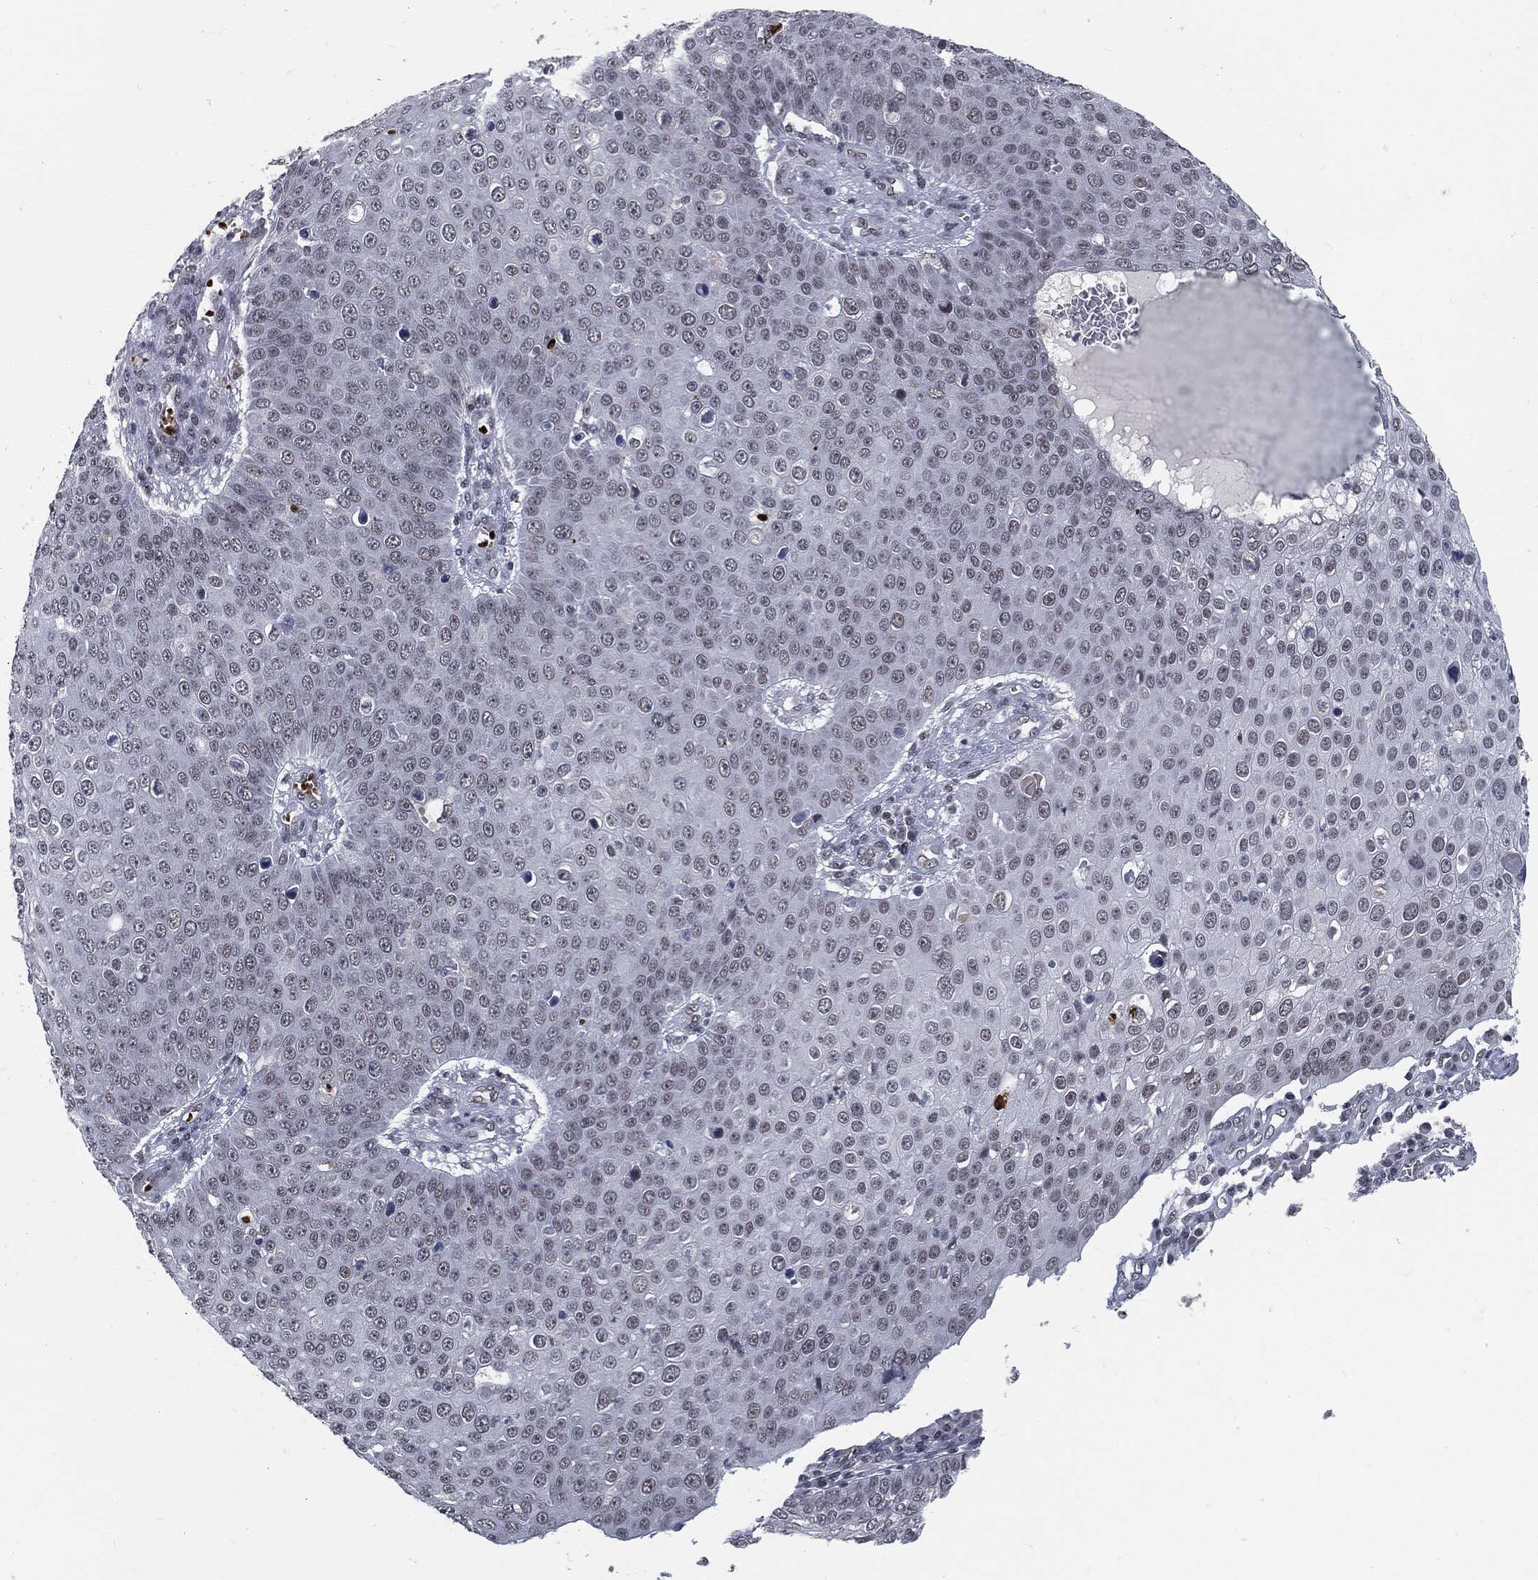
{"staining": {"intensity": "negative", "quantity": "none", "location": "none"}, "tissue": "skin cancer", "cell_type": "Tumor cells", "image_type": "cancer", "snomed": [{"axis": "morphology", "description": "Squamous cell carcinoma, NOS"}, {"axis": "topography", "description": "Skin"}], "caption": "Immunohistochemical staining of human skin squamous cell carcinoma reveals no significant staining in tumor cells.", "gene": "ANXA1", "patient": {"sex": "male", "age": 71}}